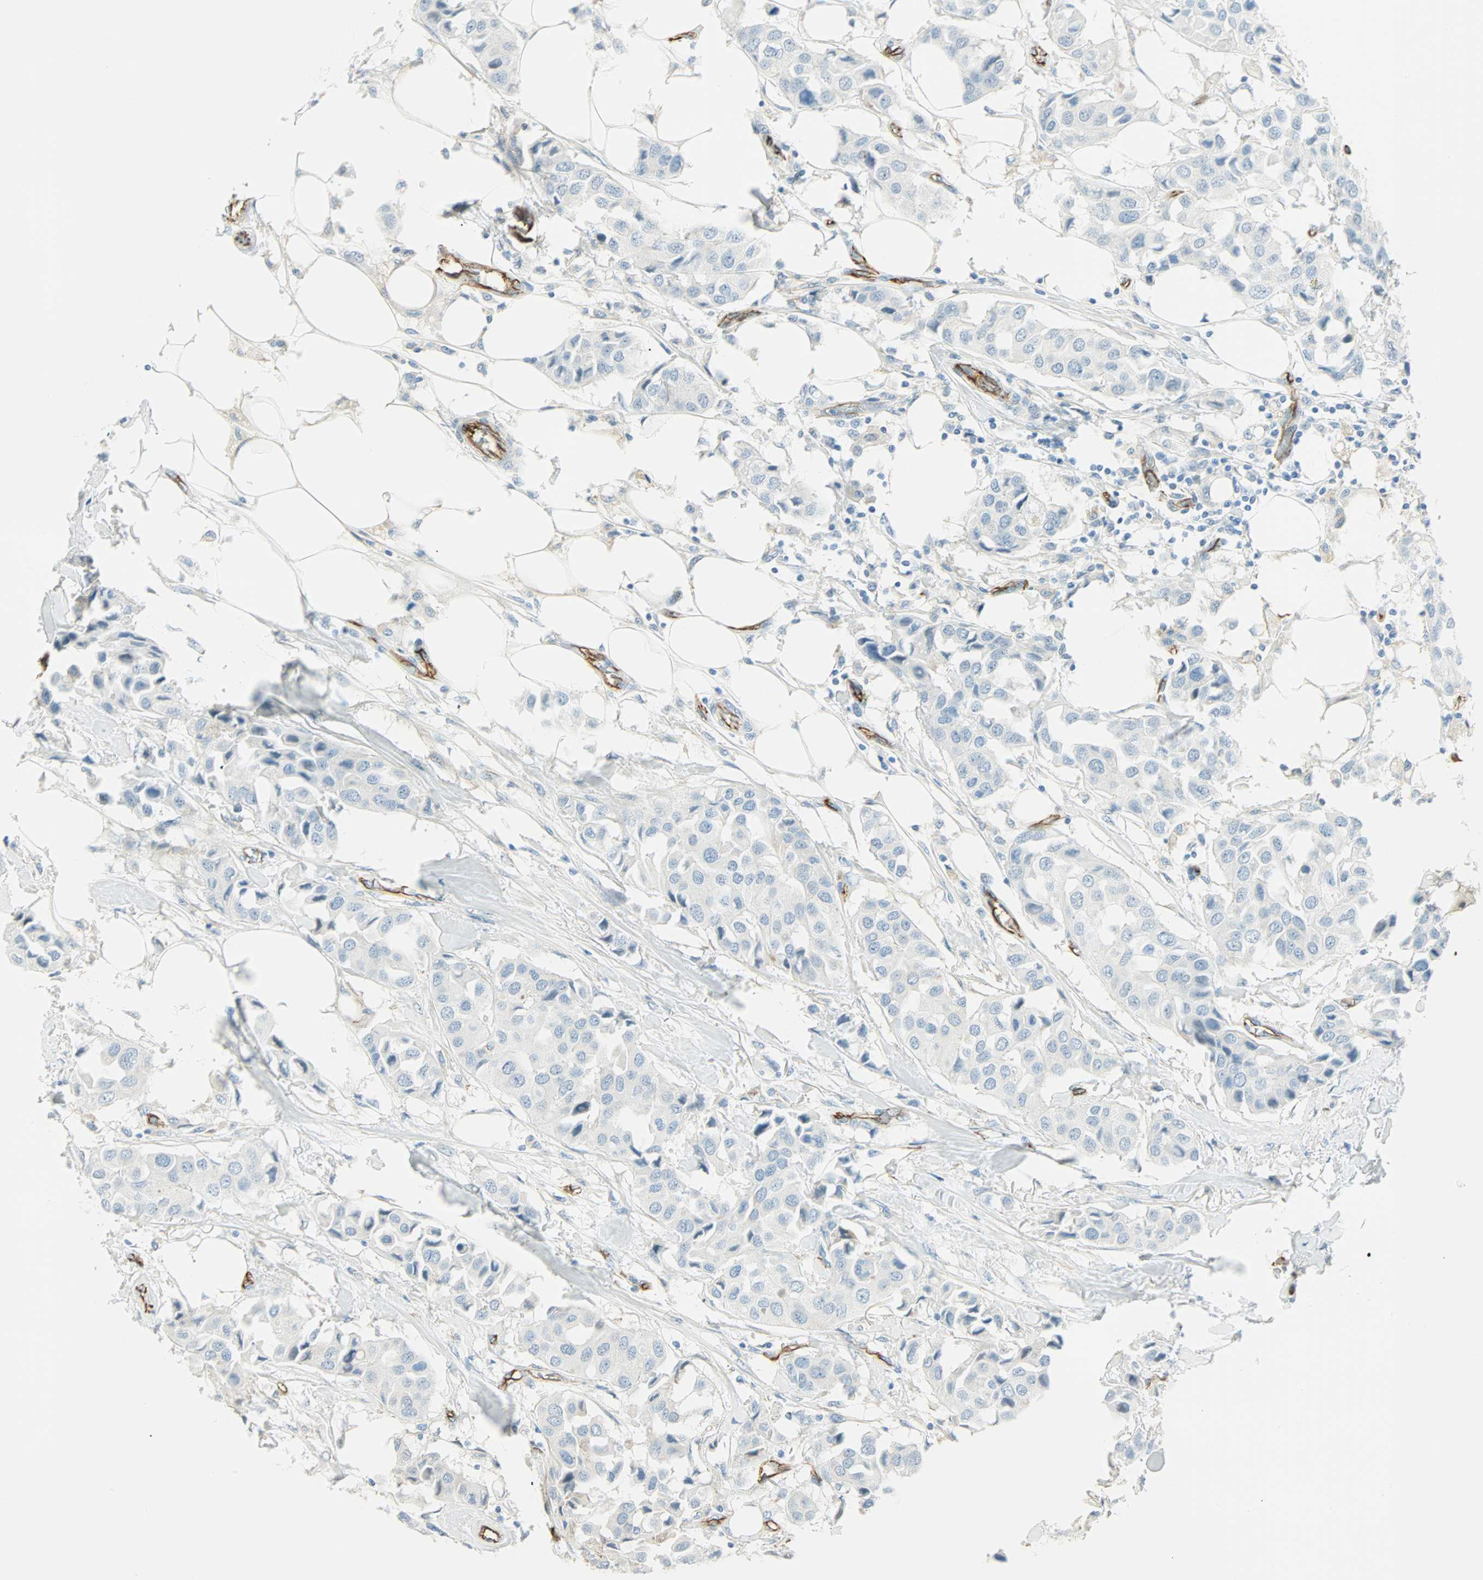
{"staining": {"intensity": "negative", "quantity": "none", "location": "none"}, "tissue": "breast cancer", "cell_type": "Tumor cells", "image_type": "cancer", "snomed": [{"axis": "morphology", "description": "Duct carcinoma"}, {"axis": "topography", "description": "Breast"}], "caption": "A photomicrograph of breast invasive ductal carcinoma stained for a protein reveals no brown staining in tumor cells.", "gene": "VPS9D1", "patient": {"sex": "female", "age": 80}}